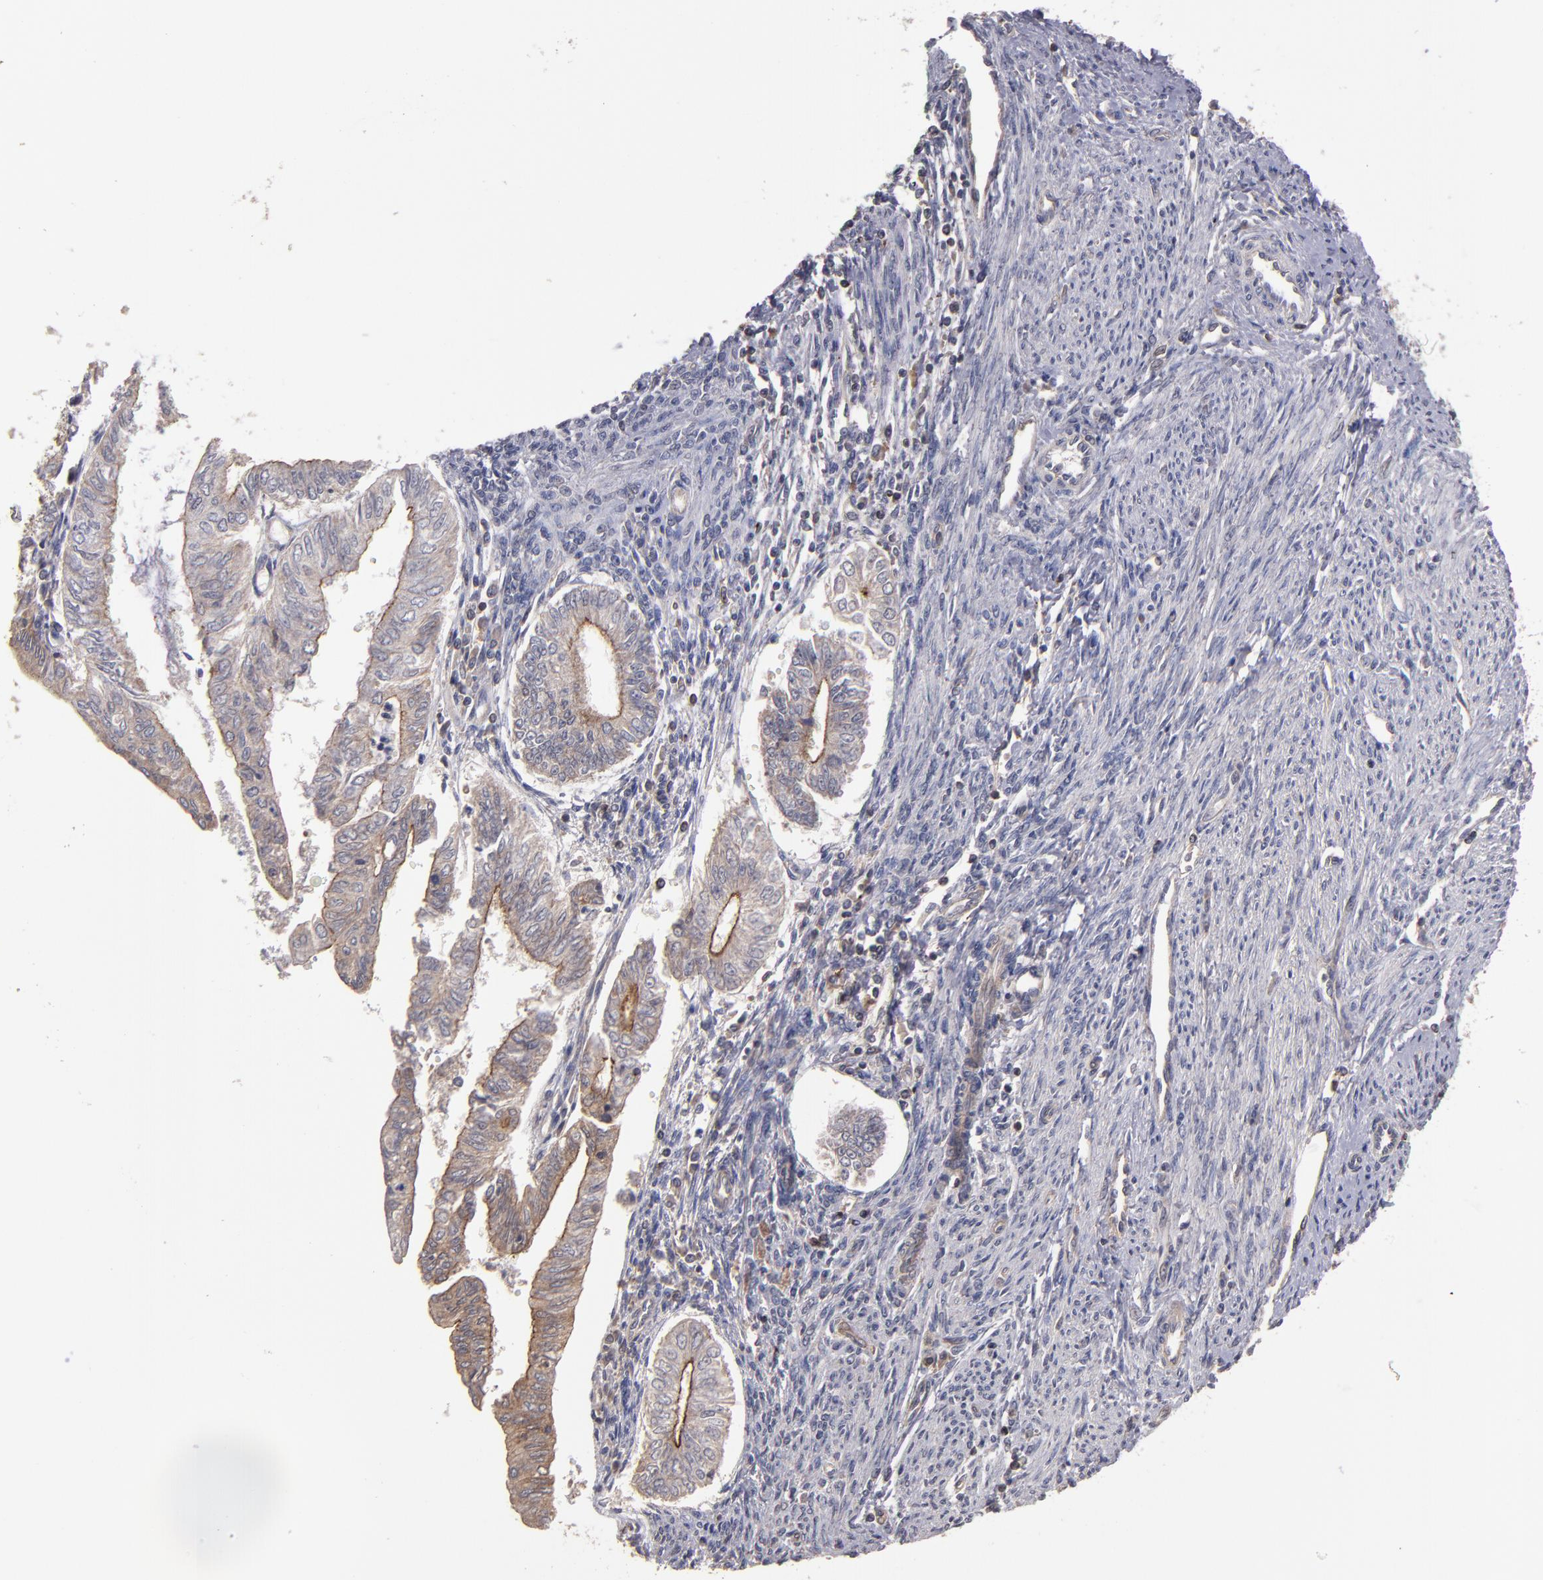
{"staining": {"intensity": "moderate", "quantity": ">75%", "location": "cytoplasmic/membranous"}, "tissue": "endometrial cancer", "cell_type": "Tumor cells", "image_type": "cancer", "snomed": [{"axis": "morphology", "description": "Adenocarcinoma, NOS"}, {"axis": "topography", "description": "Endometrium"}], "caption": "Protein expression analysis of endometrial cancer exhibits moderate cytoplasmic/membranous positivity in approximately >75% of tumor cells.", "gene": "NF2", "patient": {"sex": "female", "age": 66}}